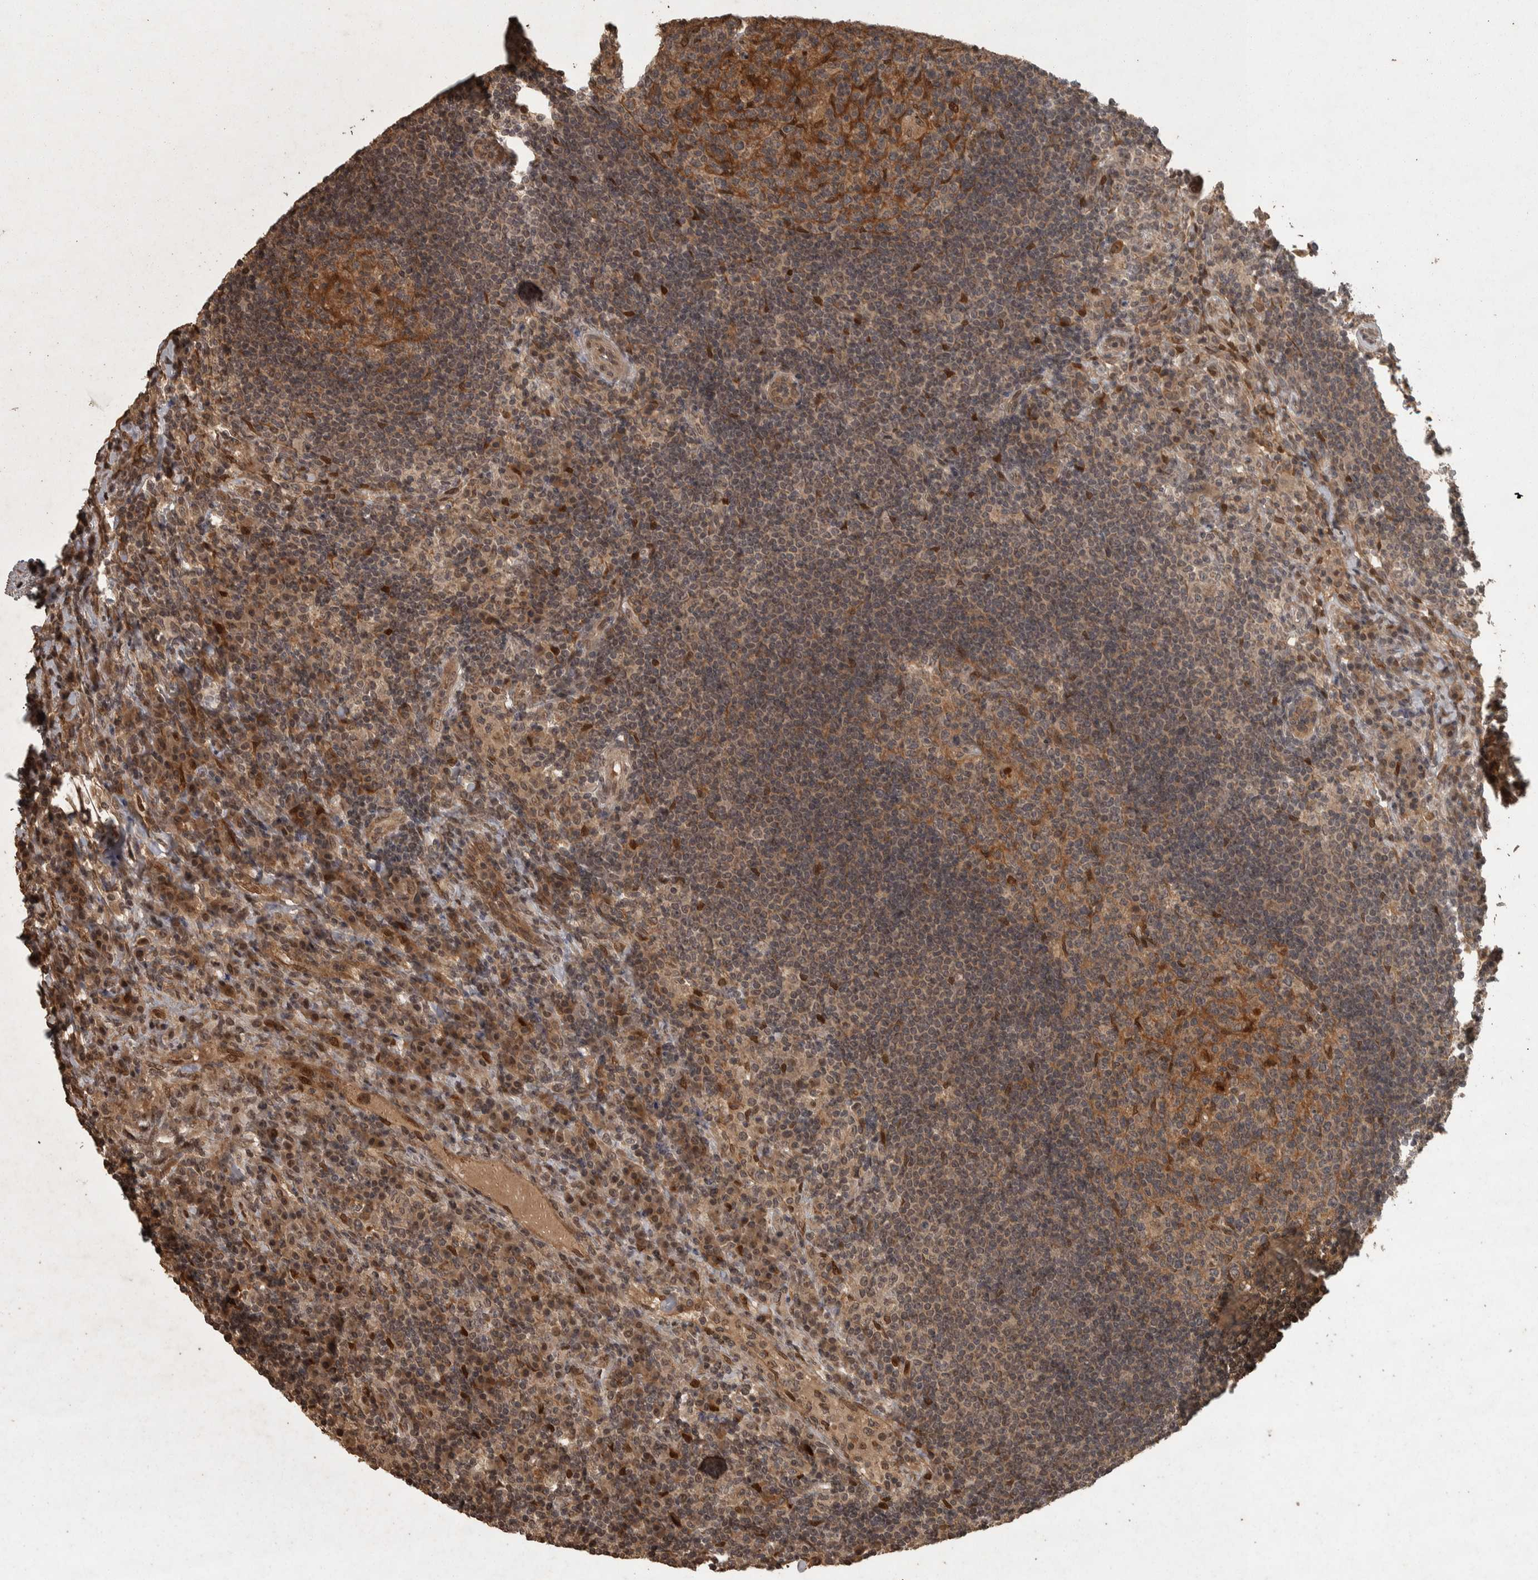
{"staining": {"intensity": "moderate", "quantity": ">75%", "location": "cytoplasmic/membranous,nuclear"}, "tissue": "lymph node", "cell_type": "Germinal center cells", "image_type": "normal", "snomed": [{"axis": "morphology", "description": "Normal tissue, NOS"}, {"axis": "topography", "description": "Lymph node"}], "caption": "Brown immunohistochemical staining in benign lymph node displays moderate cytoplasmic/membranous,nuclear staining in approximately >75% of germinal center cells. The staining was performed using DAB, with brown indicating positive protein expression. Nuclei are stained blue with hematoxylin.", "gene": "ACO1", "patient": {"sex": "female", "age": 53}}